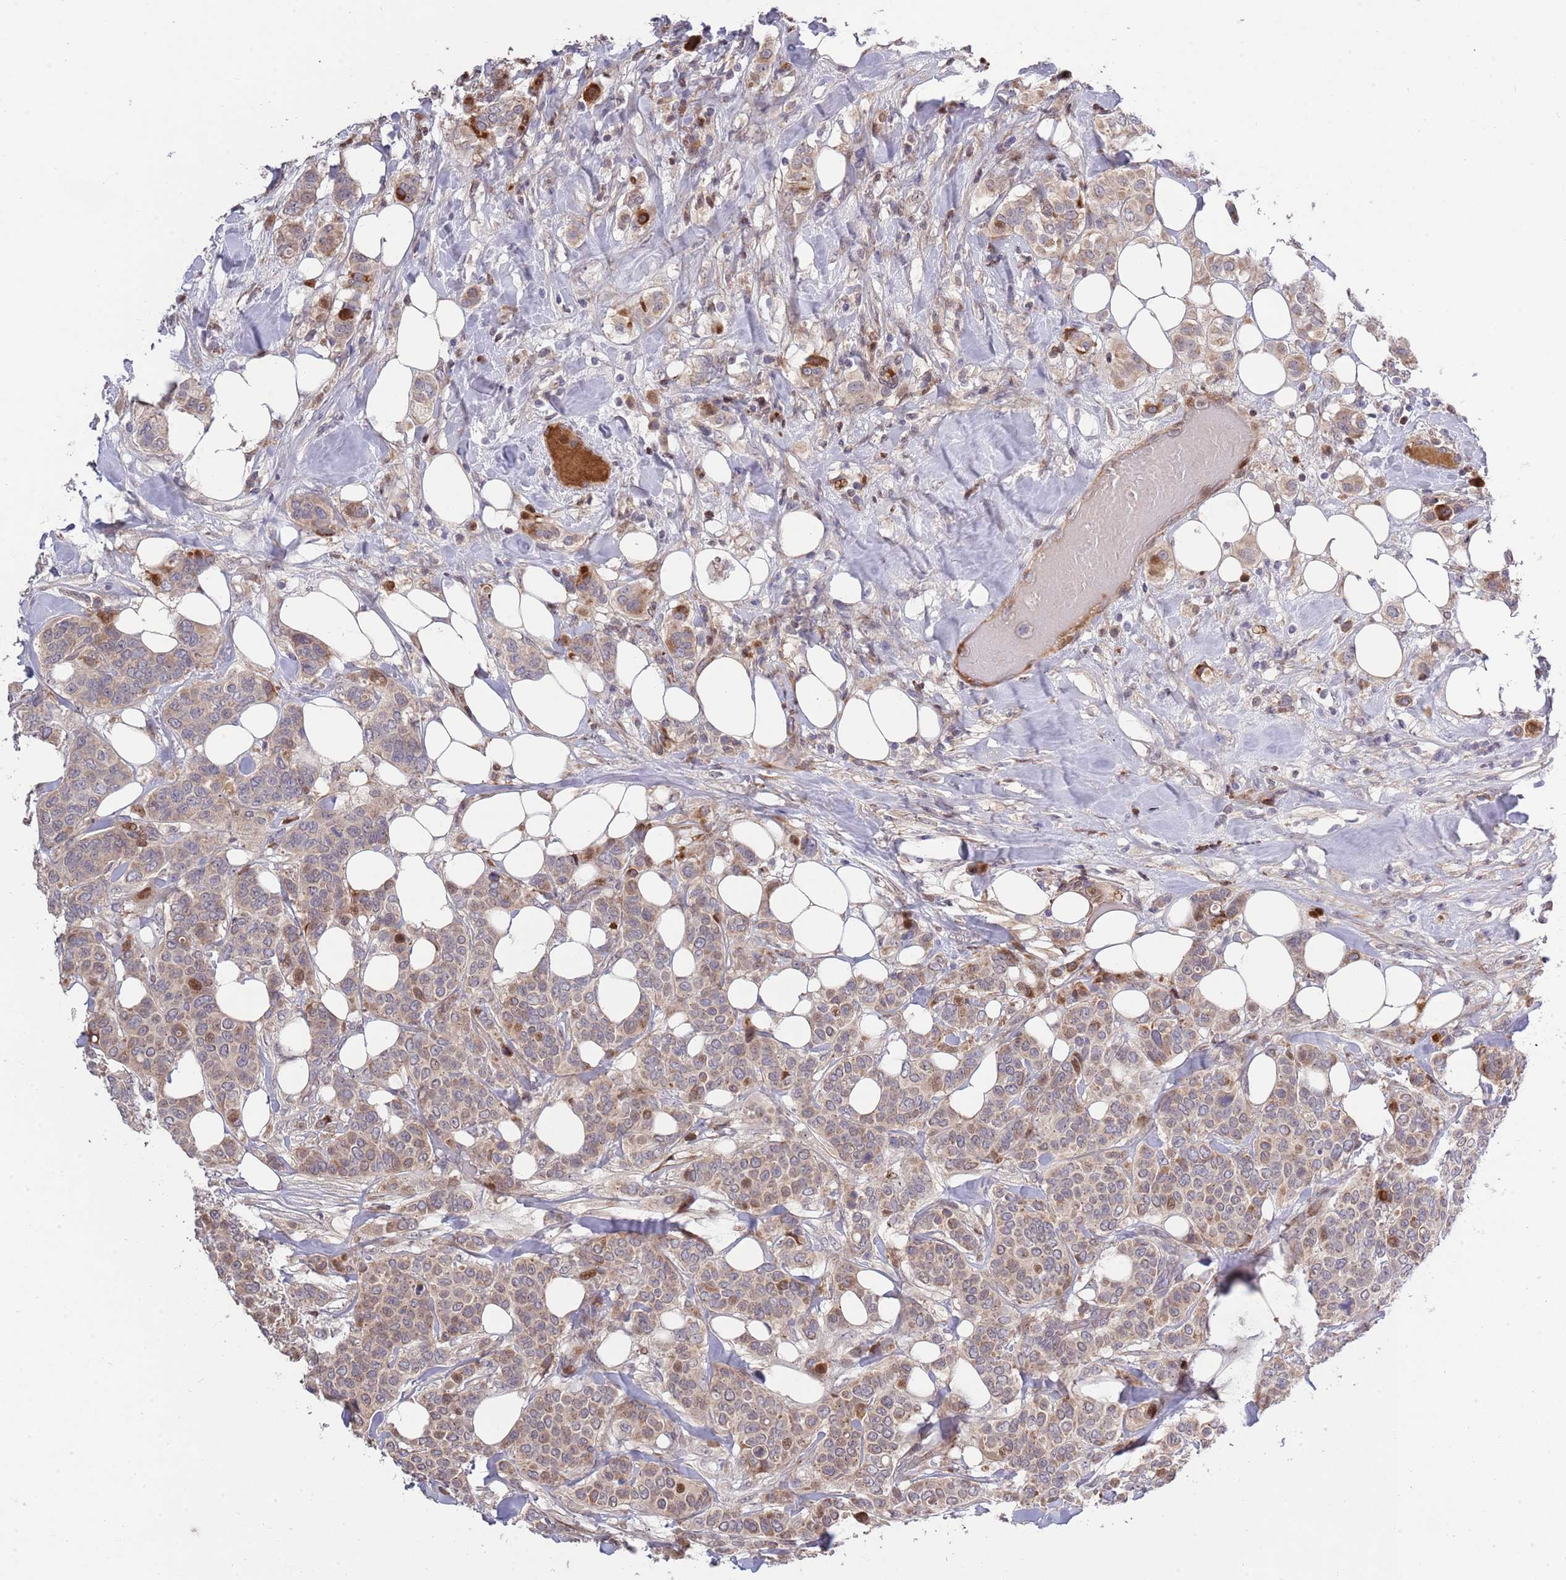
{"staining": {"intensity": "weak", "quantity": ">75%", "location": "cytoplasmic/membranous"}, "tissue": "breast cancer", "cell_type": "Tumor cells", "image_type": "cancer", "snomed": [{"axis": "morphology", "description": "Lobular carcinoma"}, {"axis": "topography", "description": "Breast"}], "caption": "A photomicrograph showing weak cytoplasmic/membranous expression in approximately >75% of tumor cells in breast cancer (lobular carcinoma), as visualized by brown immunohistochemical staining.", "gene": "SYNDIG1L", "patient": {"sex": "female", "age": 51}}